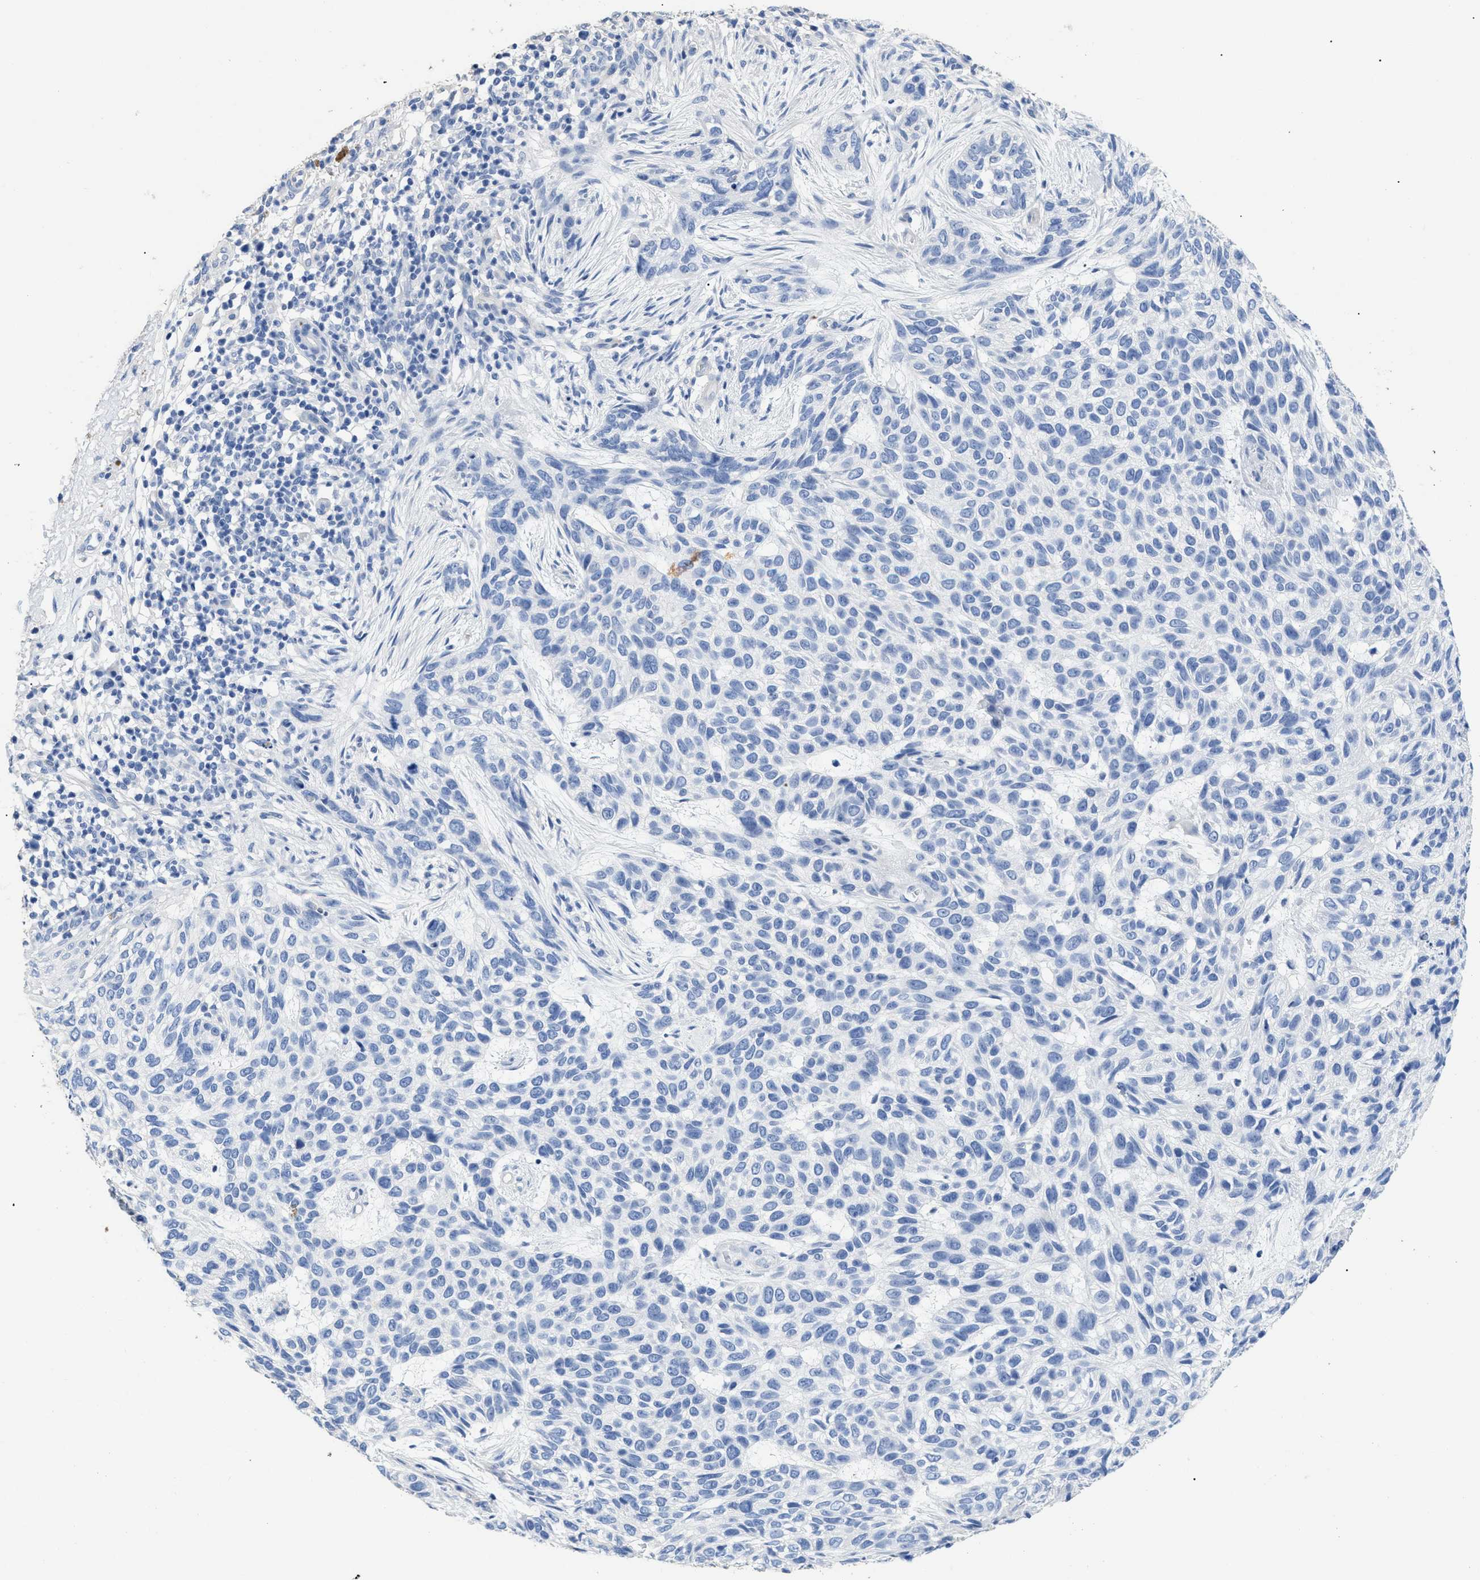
{"staining": {"intensity": "negative", "quantity": "none", "location": "none"}, "tissue": "skin cancer", "cell_type": "Tumor cells", "image_type": "cancer", "snomed": [{"axis": "morphology", "description": "Normal tissue, NOS"}, {"axis": "morphology", "description": "Basal cell carcinoma"}, {"axis": "topography", "description": "Skin"}], "caption": "This photomicrograph is of basal cell carcinoma (skin) stained with immunohistochemistry (IHC) to label a protein in brown with the nuclei are counter-stained blue. There is no positivity in tumor cells.", "gene": "DLC1", "patient": {"sex": "male", "age": 79}}